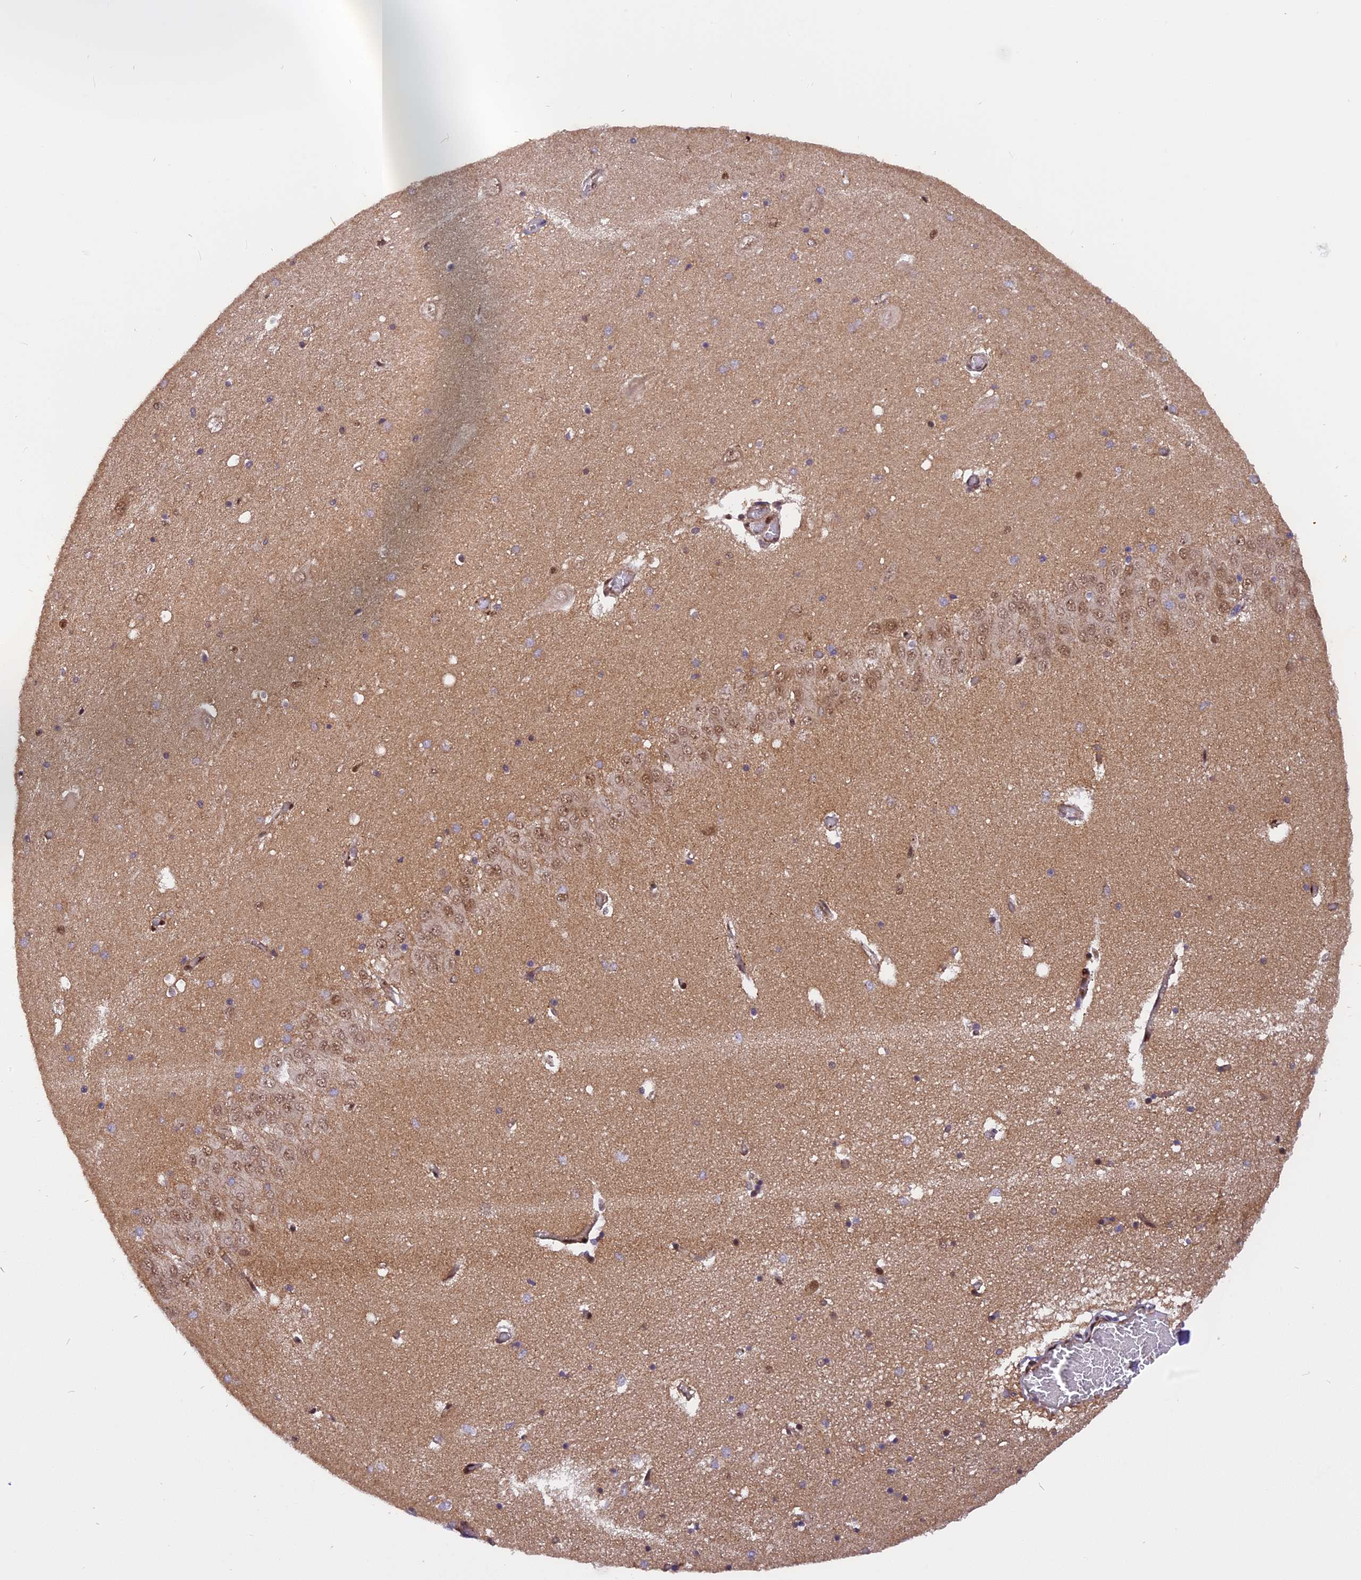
{"staining": {"intensity": "moderate", "quantity": "<25%", "location": "nuclear"}, "tissue": "hippocampus", "cell_type": "Glial cells", "image_type": "normal", "snomed": [{"axis": "morphology", "description": "Normal tissue, NOS"}, {"axis": "topography", "description": "Hippocampus"}], "caption": "Glial cells reveal moderate nuclear staining in about <25% of cells in normal hippocampus.", "gene": "MICALL1", "patient": {"sex": "male", "age": 70}}